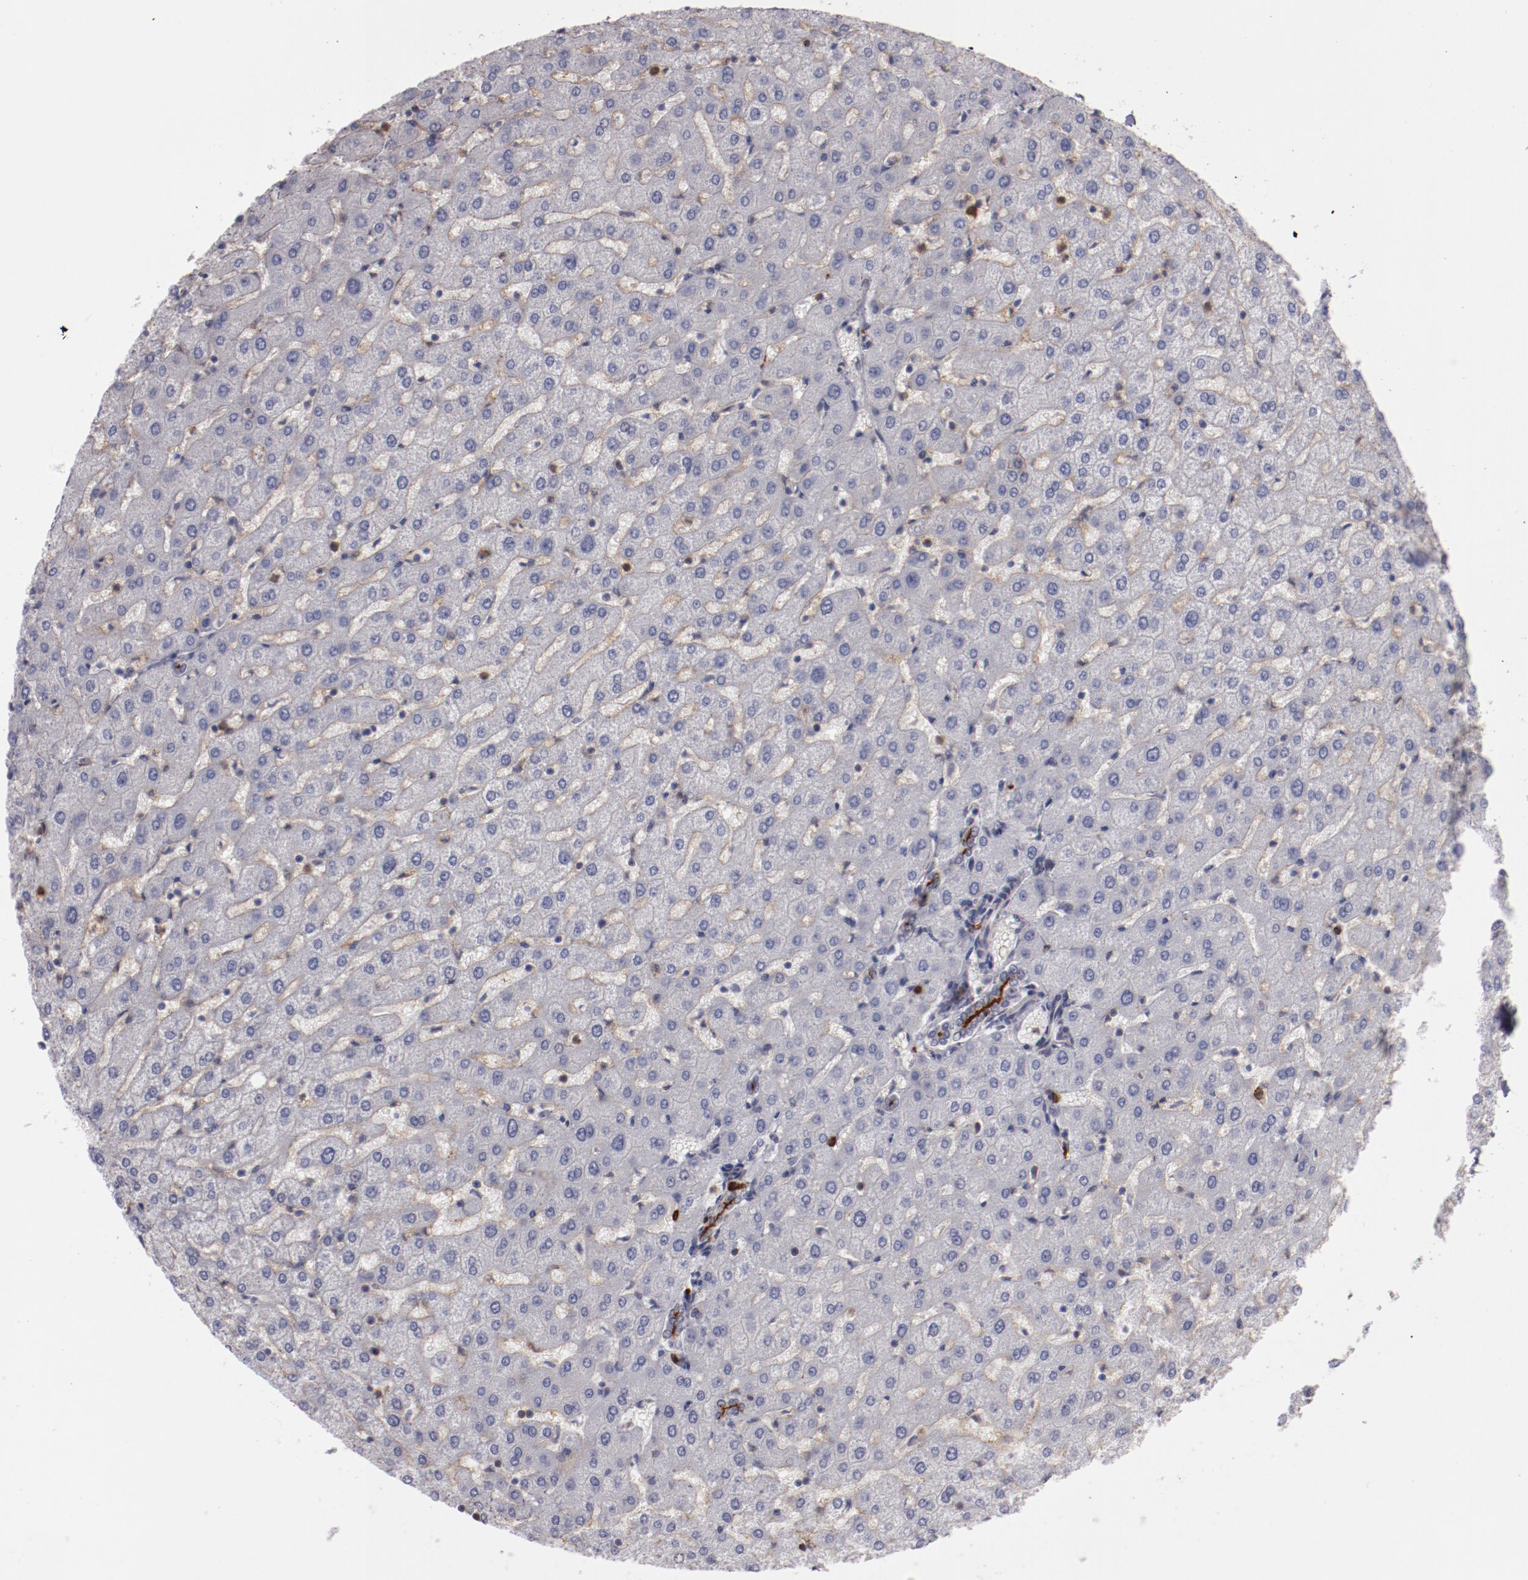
{"staining": {"intensity": "moderate", "quantity": ">75%", "location": "cytoplasmic/membranous"}, "tissue": "liver", "cell_type": "Cholangiocytes", "image_type": "normal", "snomed": [{"axis": "morphology", "description": "Normal tissue, NOS"}, {"axis": "morphology", "description": "Fibrosis, NOS"}, {"axis": "topography", "description": "Liver"}], "caption": "IHC staining of unremarkable liver, which demonstrates medium levels of moderate cytoplasmic/membranous positivity in about >75% of cholangiocytes indicating moderate cytoplasmic/membranous protein staining. The staining was performed using DAB (3,3'-diaminobenzidine) (brown) for protein detection and nuclei were counterstained in hematoxylin (blue).", "gene": "STX3", "patient": {"sex": "female", "age": 29}}